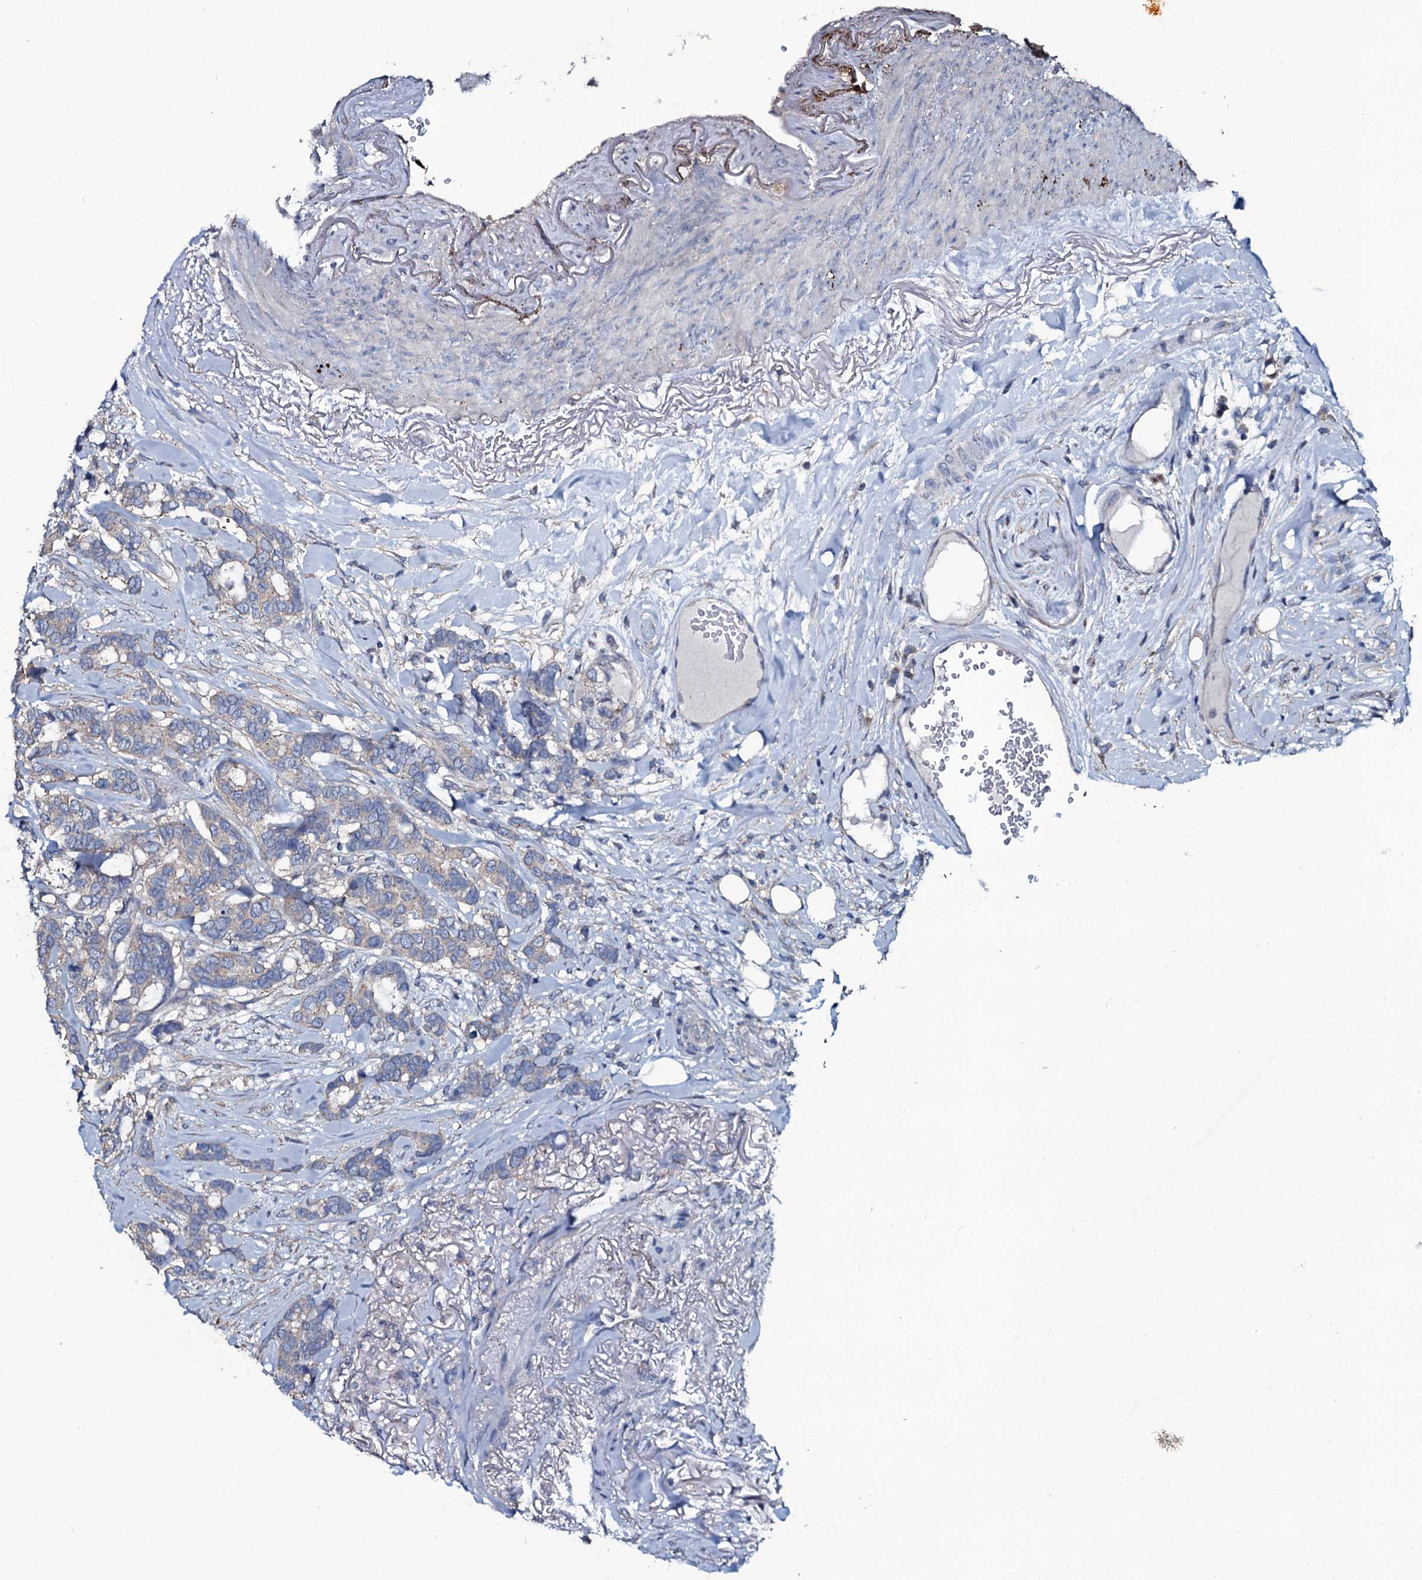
{"staining": {"intensity": "weak", "quantity": "<25%", "location": "cytoplasmic/membranous"}, "tissue": "breast cancer", "cell_type": "Tumor cells", "image_type": "cancer", "snomed": [{"axis": "morphology", "description": "Duct carcinoma"}, {"axis": "topography", "description": "Breast"}], "caption": "Immunohistochemical staining of breast invasive ductal carcinoma displays no significant expression in tumor cells.", "gene": "USPL1", "patient": {"sex": "female", "age": 87}}